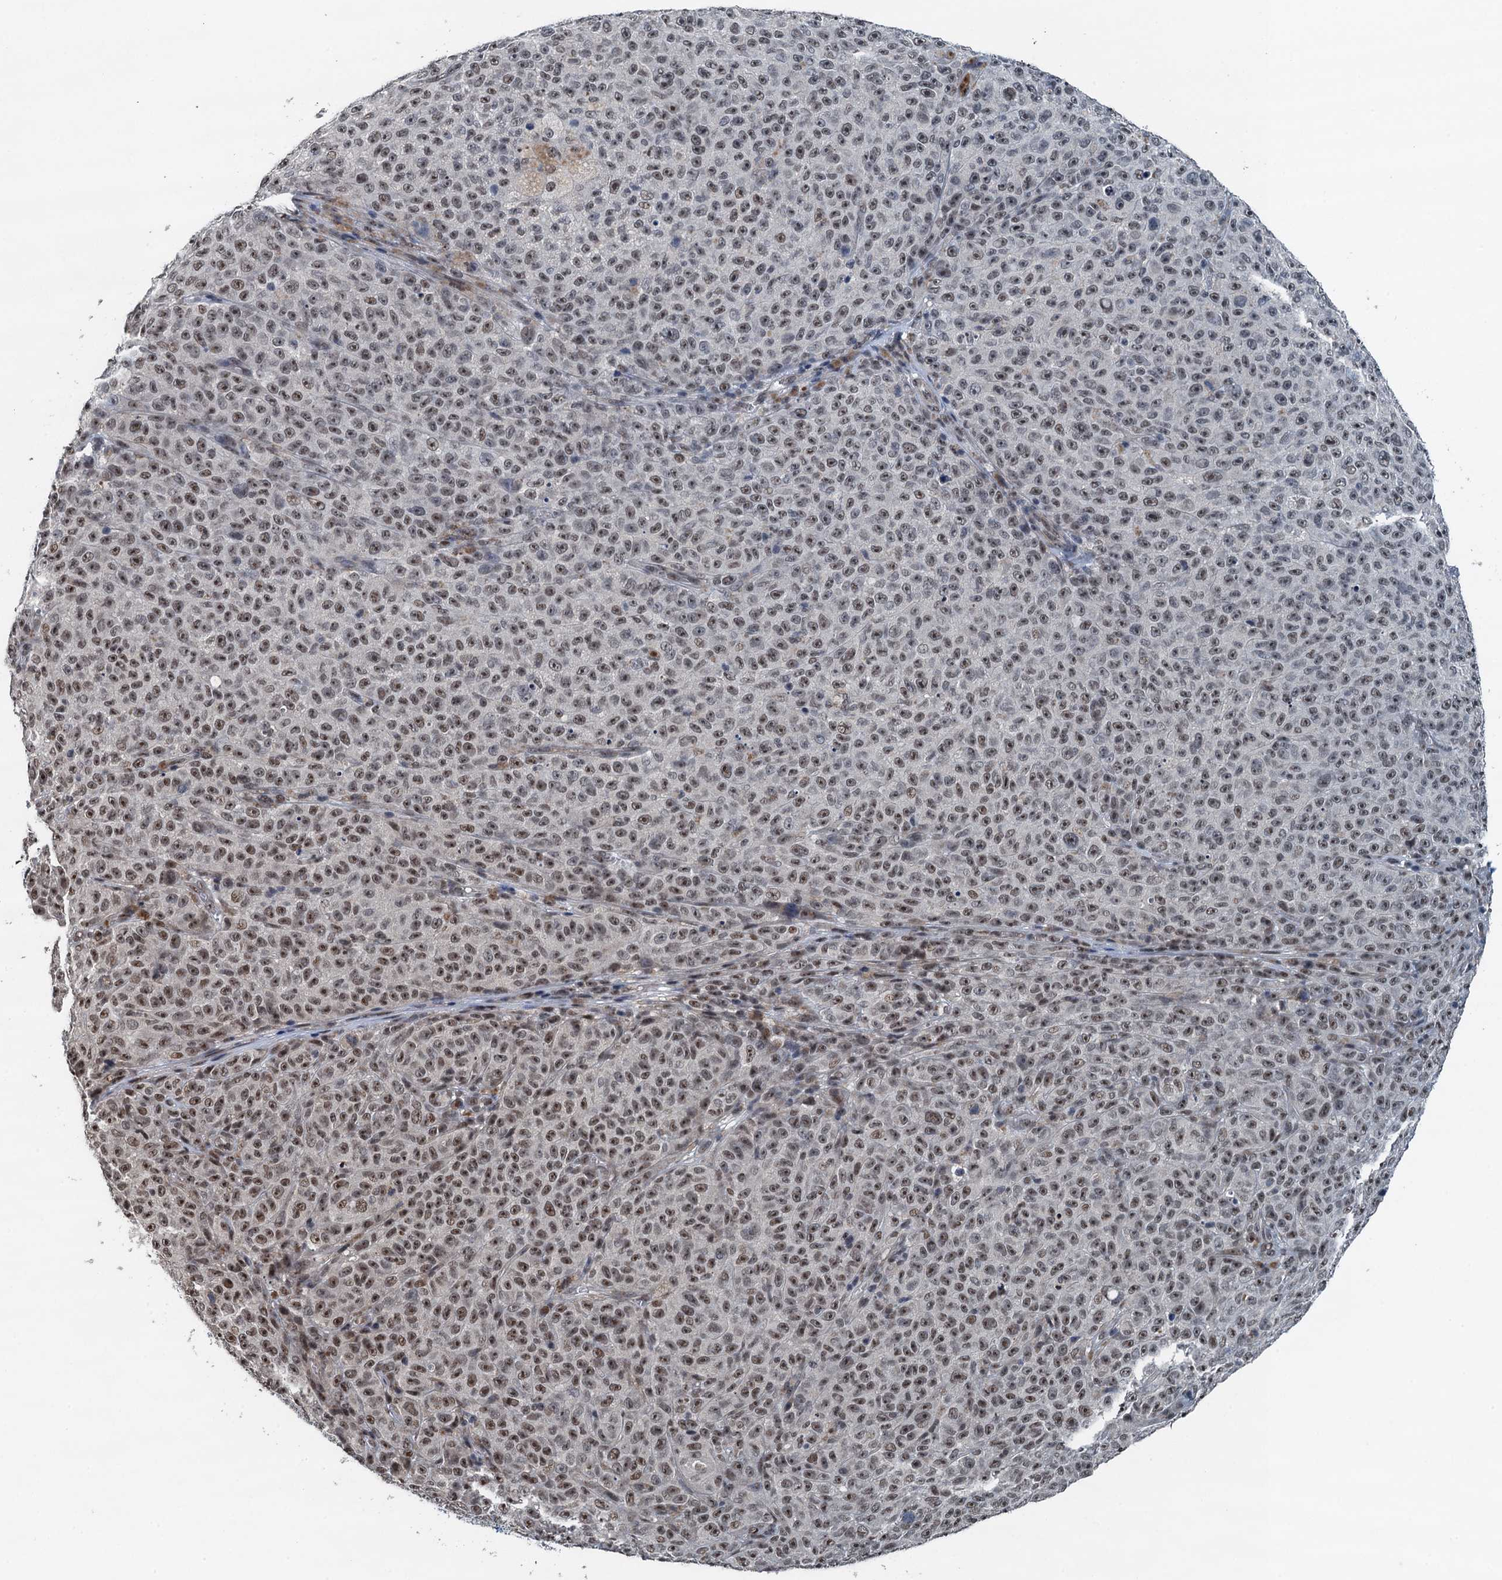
{"staining": {"intensity": "moderate", "quantity": ">75%", "location": "nuclear"}, "tissue": "melanoma", "cell_type": "Tumor cells", "image_type": "cancer", "snomed": [{"axis": "morphology", "description": "Malignant melanoma, NOS"}, {"axis": "topography", "description": "Skin"}], "caption": "Immunohistochemical staining of malignant melanoma shows medium levels of moderate nuclear protein positivity in about >75% of tumor cells. The staining is performed using DAB (3,3'-diaminobenzidine) brown chromogen to label protein expression. The nuclei are counter-stained blue using hematoxylin.", "gene": "MTA3", "patient": {"sex": "female", "age": 82}}